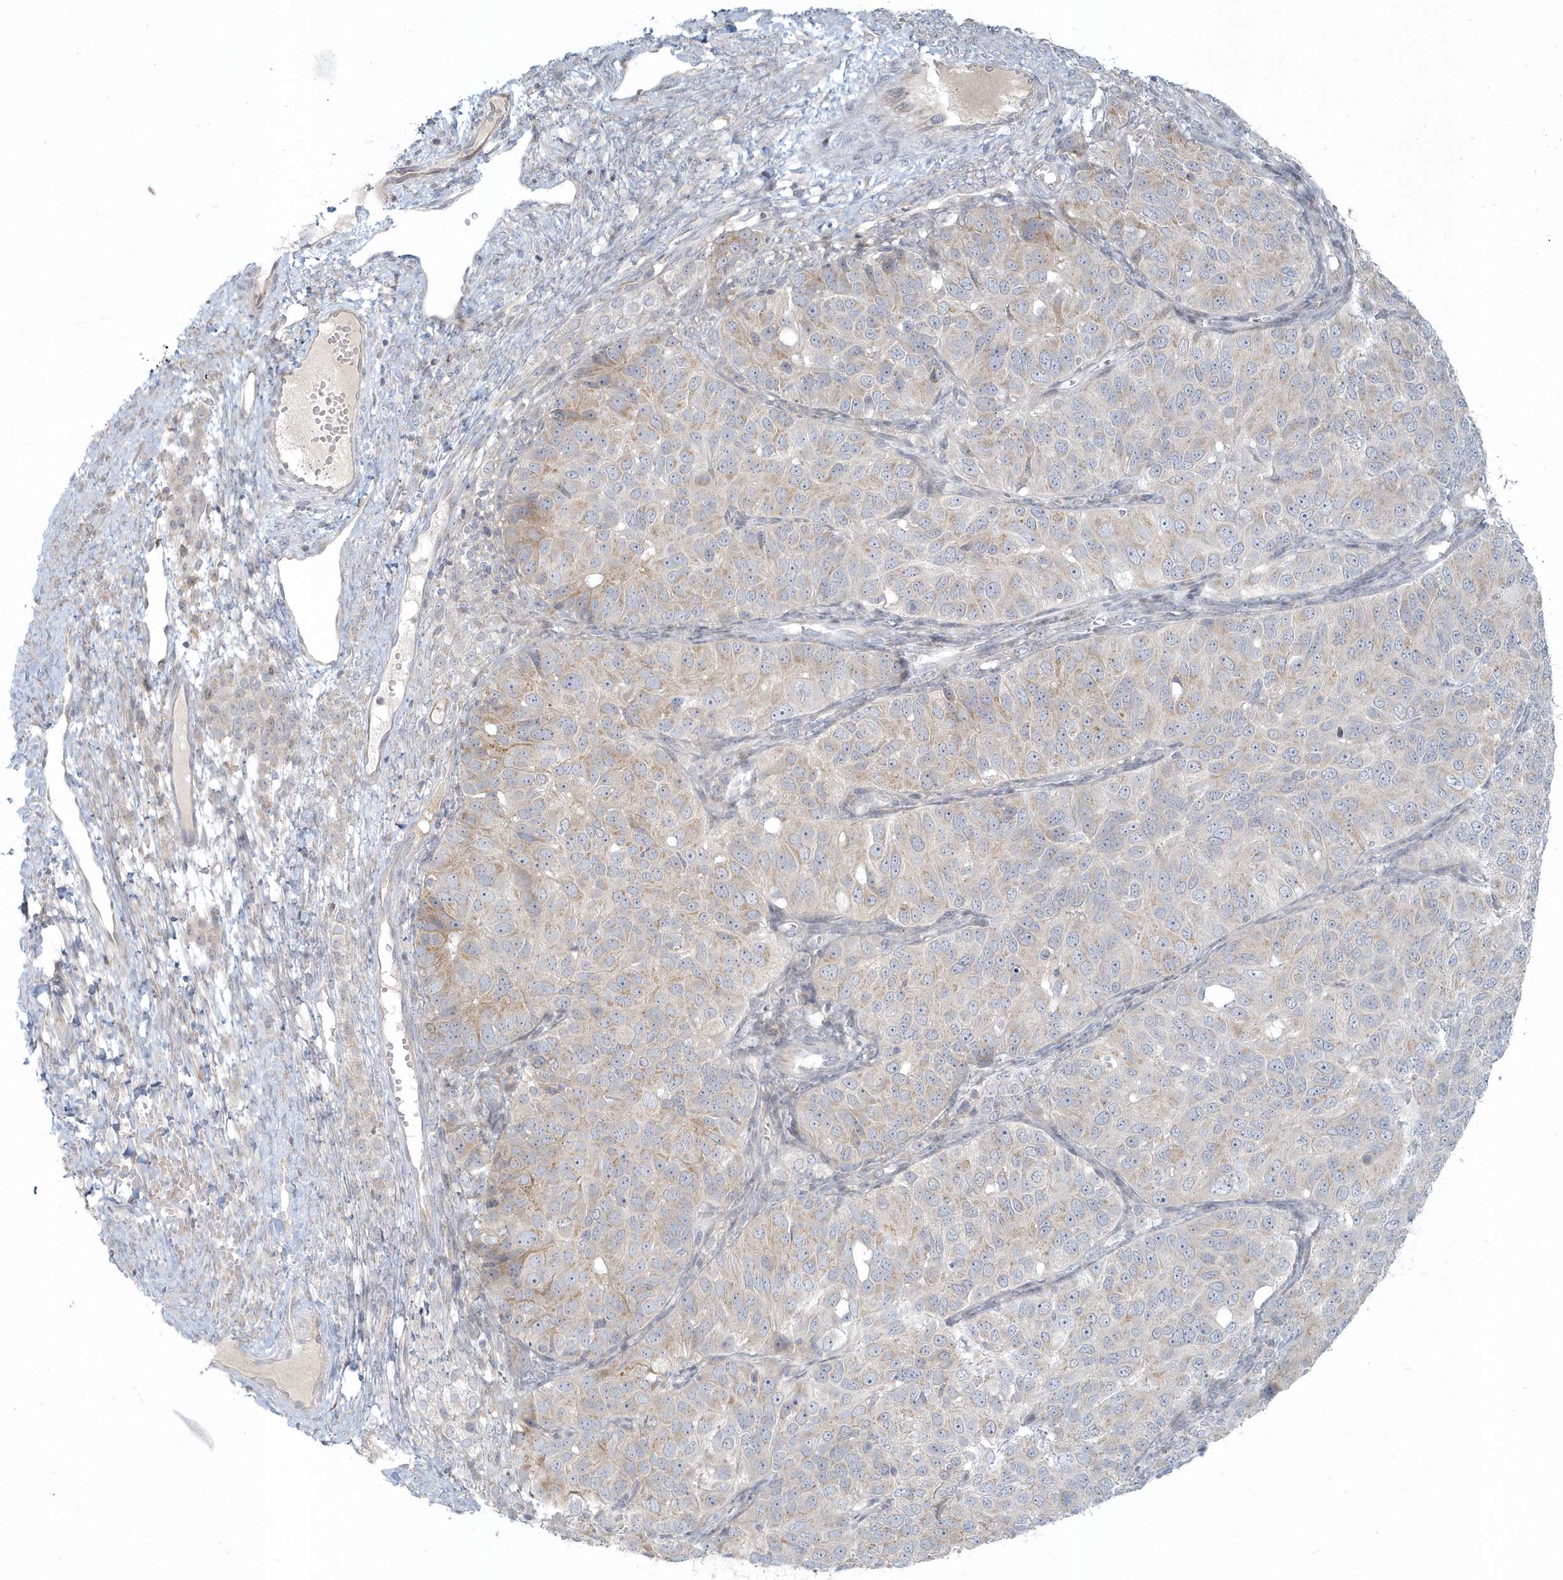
{"staining": {"intensity": "negative", "quantity": "none", "location": "none"}, "tissue": "ovarian cancer", "cell_type": "Tumor cells", "image_type": "cancer", "snomed": [{"axis": "morphology", "description": "Carcinoma, endometroid"}, {"axis": "topography", "description": "Ovary"}], "caption": "A high-resolution micrograph shows immunohistochemistry staining of endometroid carcinoma (ovarian), which reveals no significant staining in tumor cells. The staining was performed using DAB to visualize the protein expression in brown, while the nuclei were stained in blue with hematoxylin (Magnification: 20x).", "gene": "BLTP3A", "patient": {"sex": "female", "age": 51}}